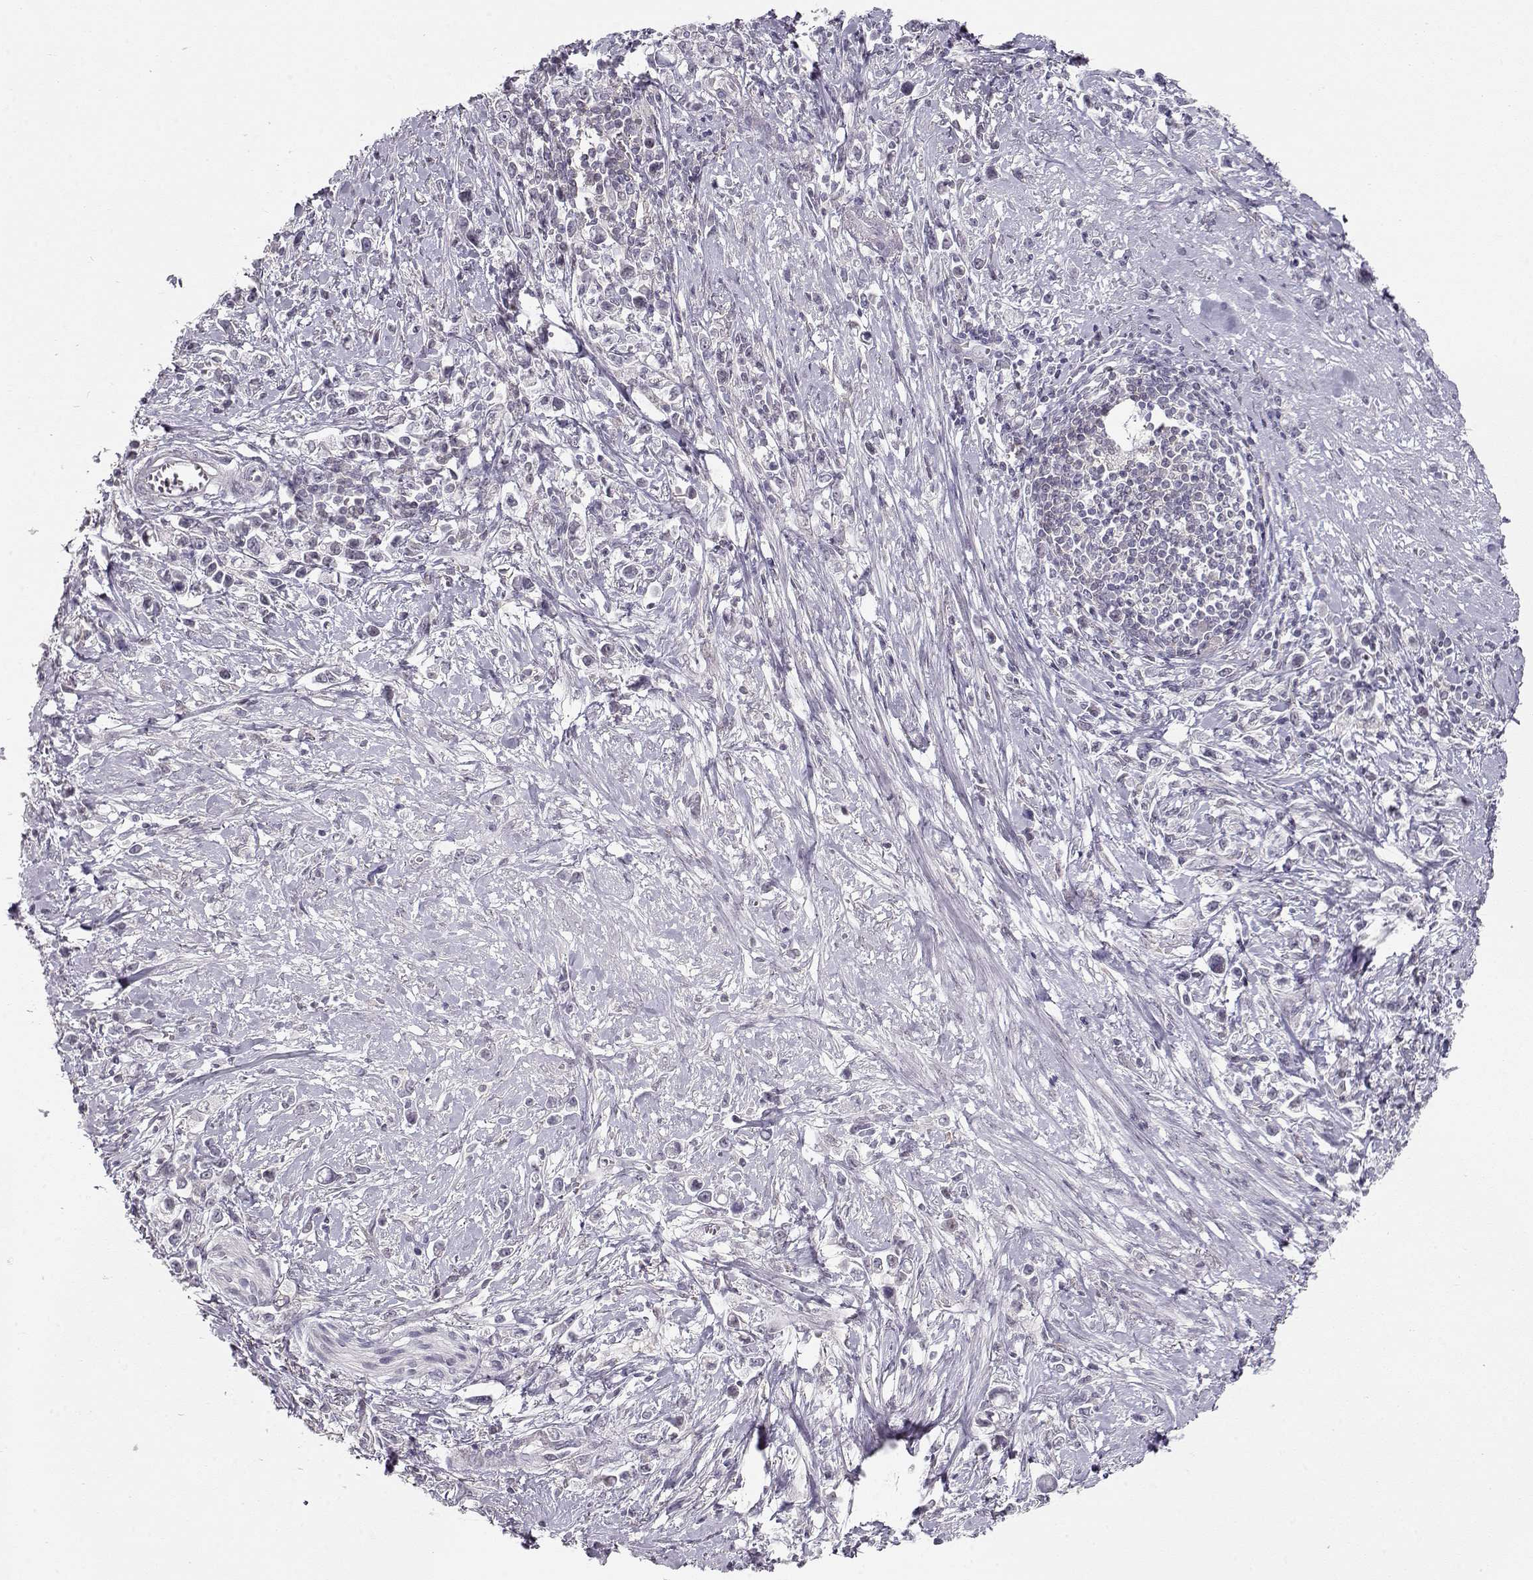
{"staining": {"intensity": "negative", "quantity": "none", "location": "none"}, "tissue": "stomach cancer", "cell_type": "Tumor cells", "image_type": "cancer", "snomed": [{"axis": "morphology", "description": "Adenocarcinoma, NOS"}, {"axis": "topography", "description": "Stomach"}], "caption": "The histopathology image demonstrates no significant expression in tumor cells of adenocarcinoma (stomach).", "gene": "TEPP", "patient": {"sex": "male", "age": 63}}